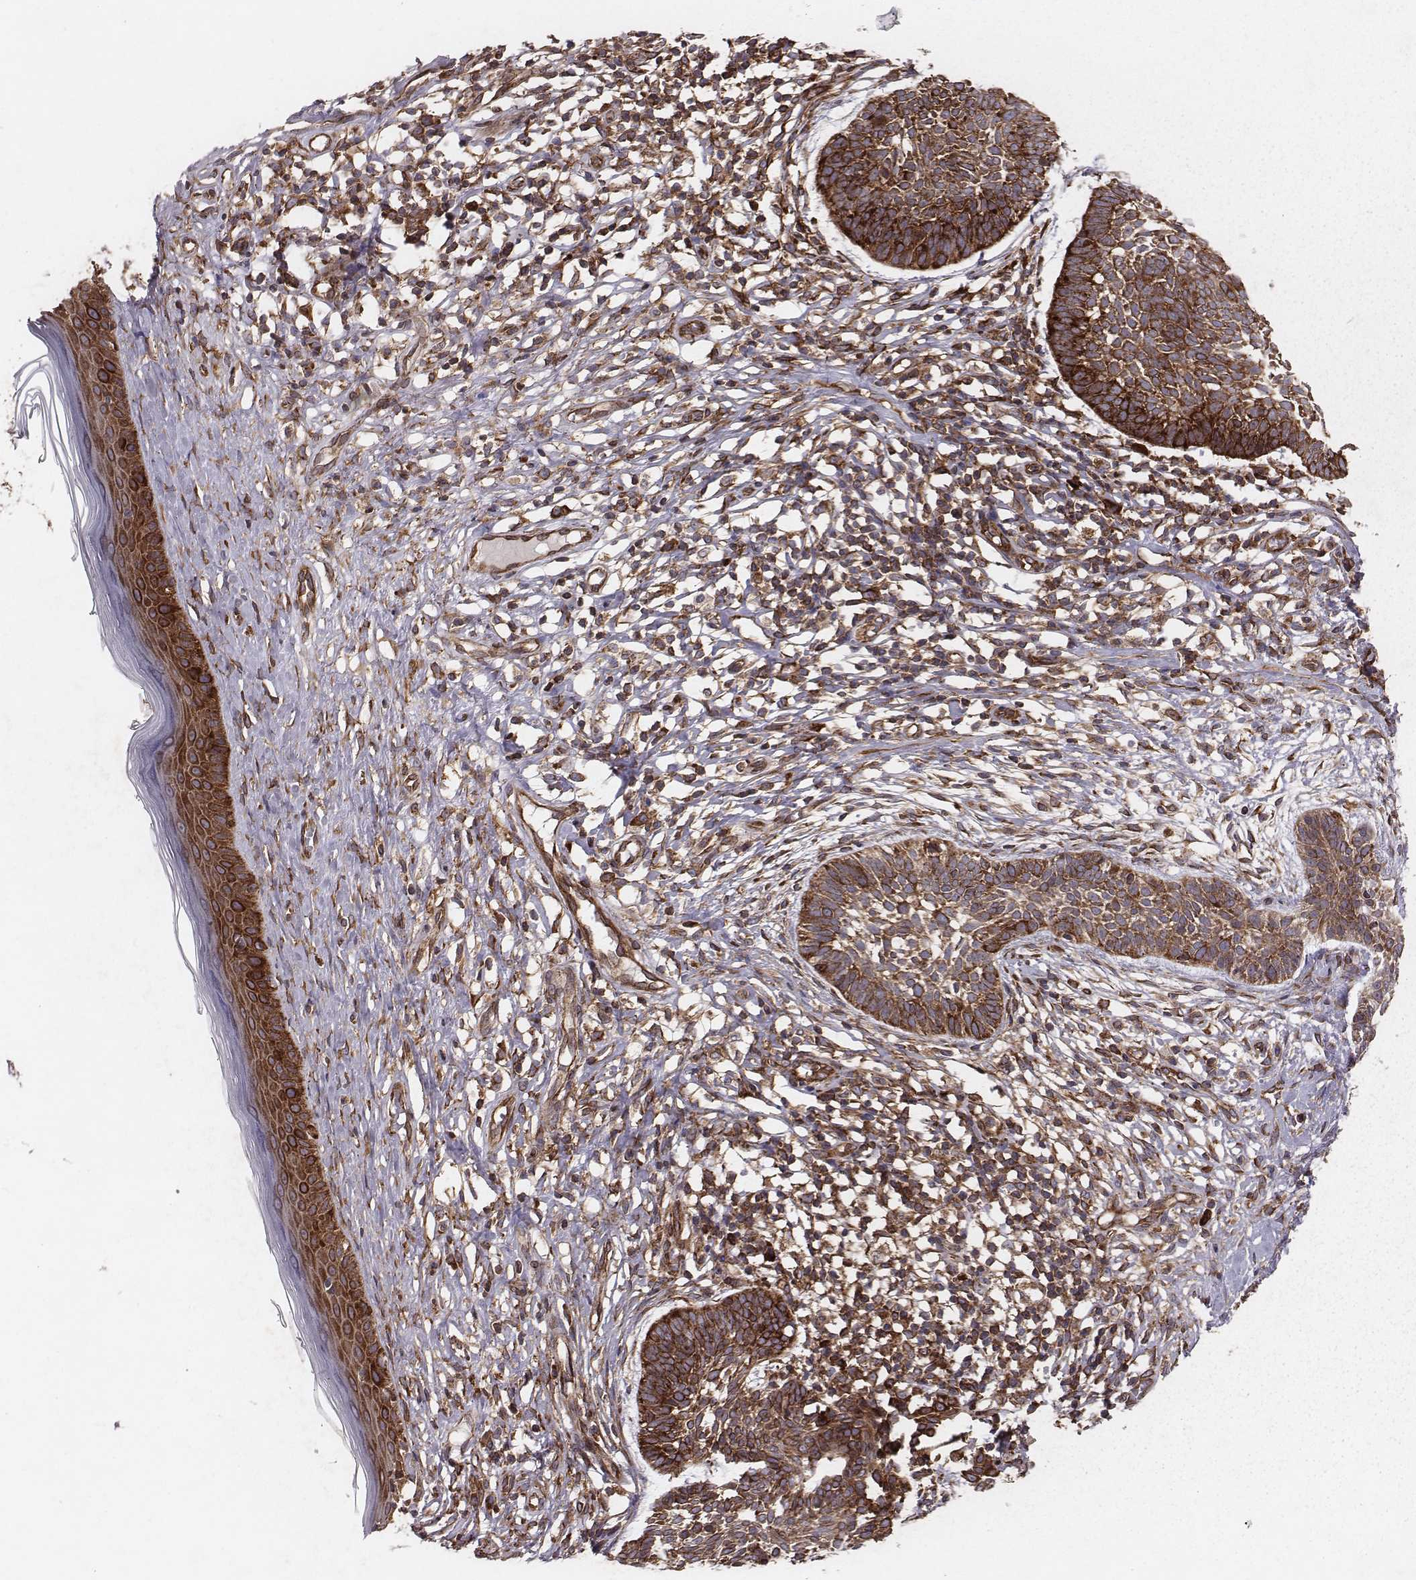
{"staining": {"intensity": "strong", "quantity": ">75%", "location": "cytoplasmic/membranous"}, "tissue": "skin cancer", "cell_type": "Tumor cells", "image_type": "cancer", "snomed": [{"axis": "morphology", "description": "Basal cell carcinoma"}, {"axis": "topography", "description": "Skin"}], "caption": "Immunohistochemical staining of skin cancer reveals high levels of strong cytoplasmic/membranous positivity in about >75% of tumor cells.", "gene": "TXLNA", "patient": {"sex": "male", "age": 85}}